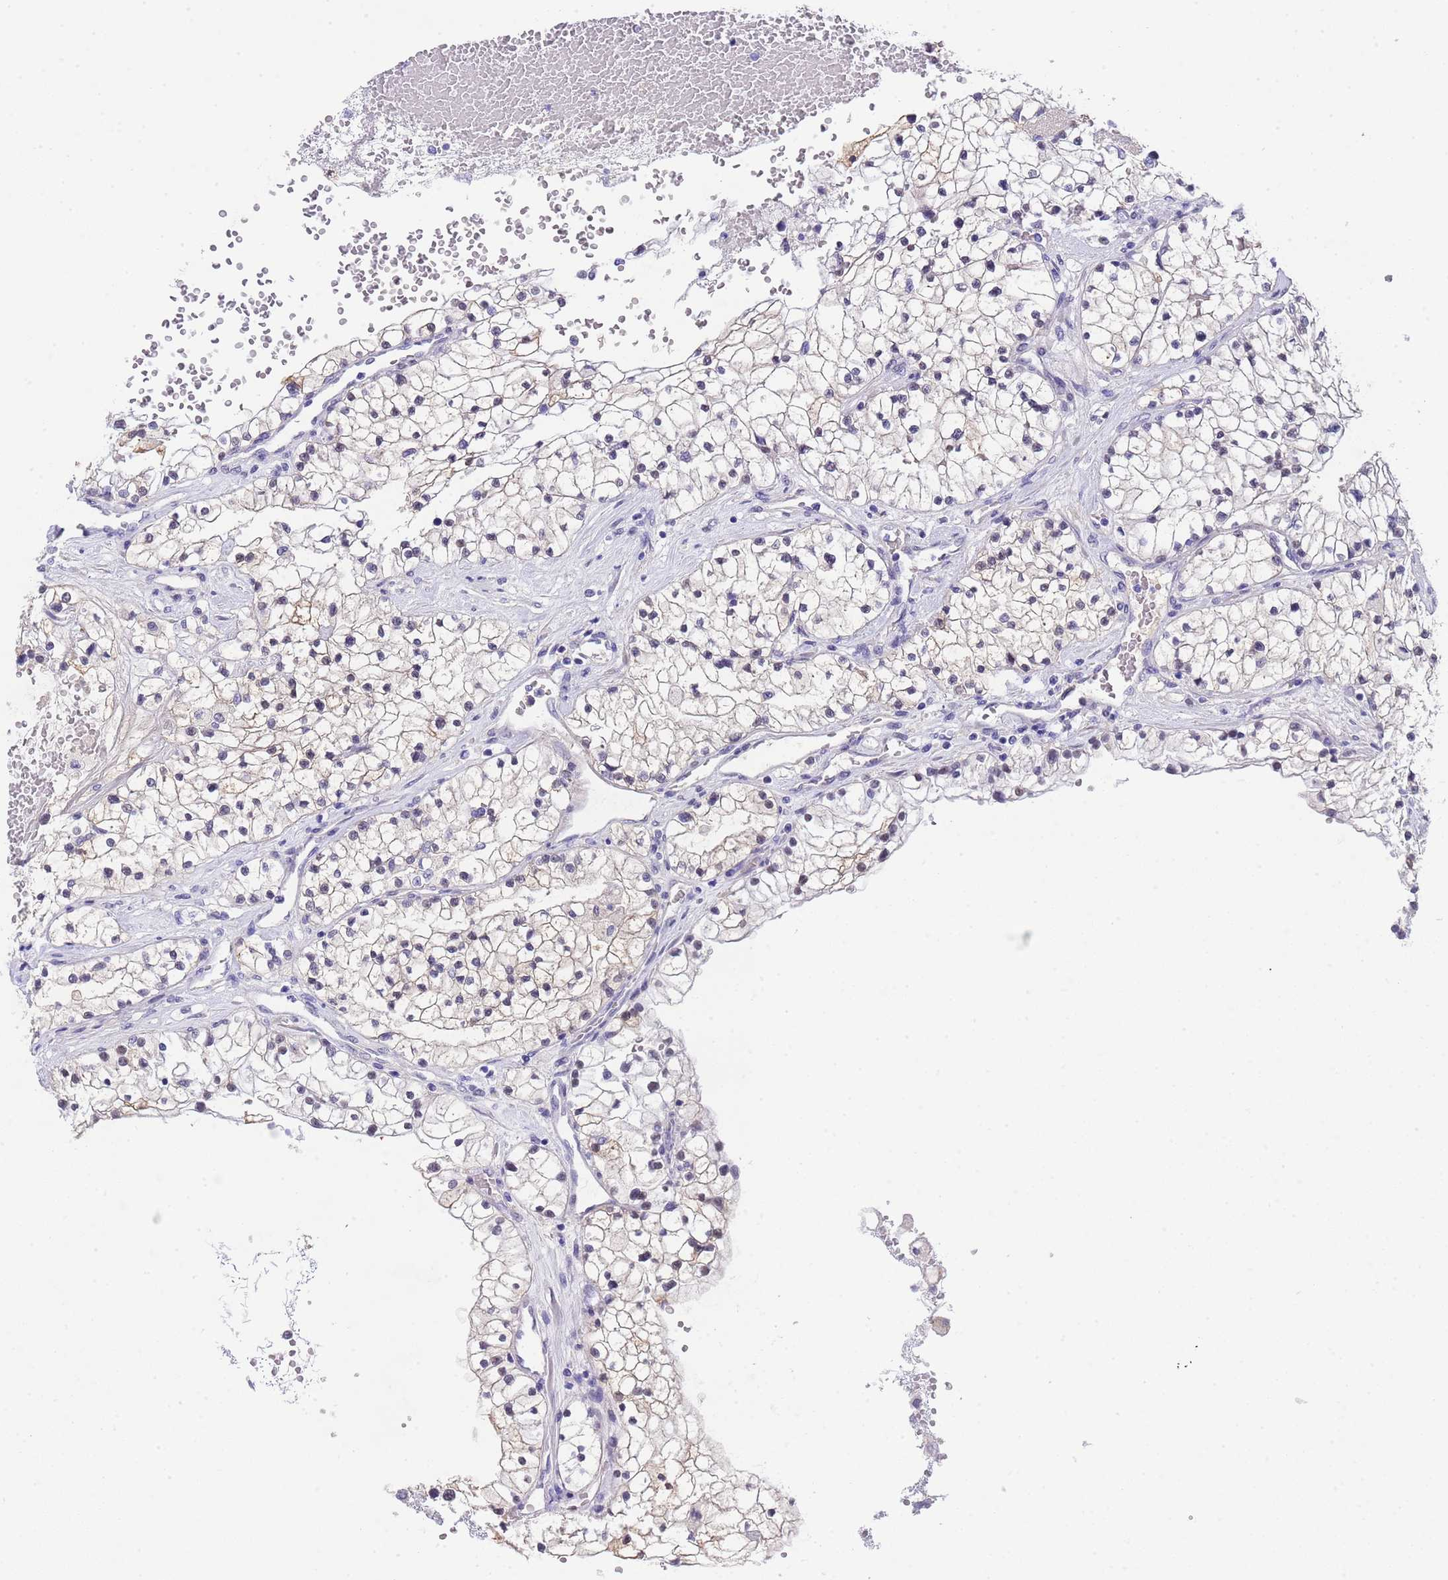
{"staining": {"intensity": "weak", "quantity": "<25%", "location": "cytoplasmic/membranous"}, "tissue": "renal cancer", "cell_type": "Tumor cells", "image_type": "cancer", "snomed": [{"axis": "morphology", "description": "Normal tissue, NOS"}, {"axis": "morphology", "description": "Adenocarcinoma, NOS"}, {"axis": "topography", "description": "Kidney"}], "caption": "High magnification brightfield microscopy of renal cancer stained with DAB (3,3'-diaminobenzidine) (brown) and counterstained with hematoxylin (blue): tumor cells show no significant expression.", "gene": "USP38", "patient": {"sex": "male", "age": 68}}